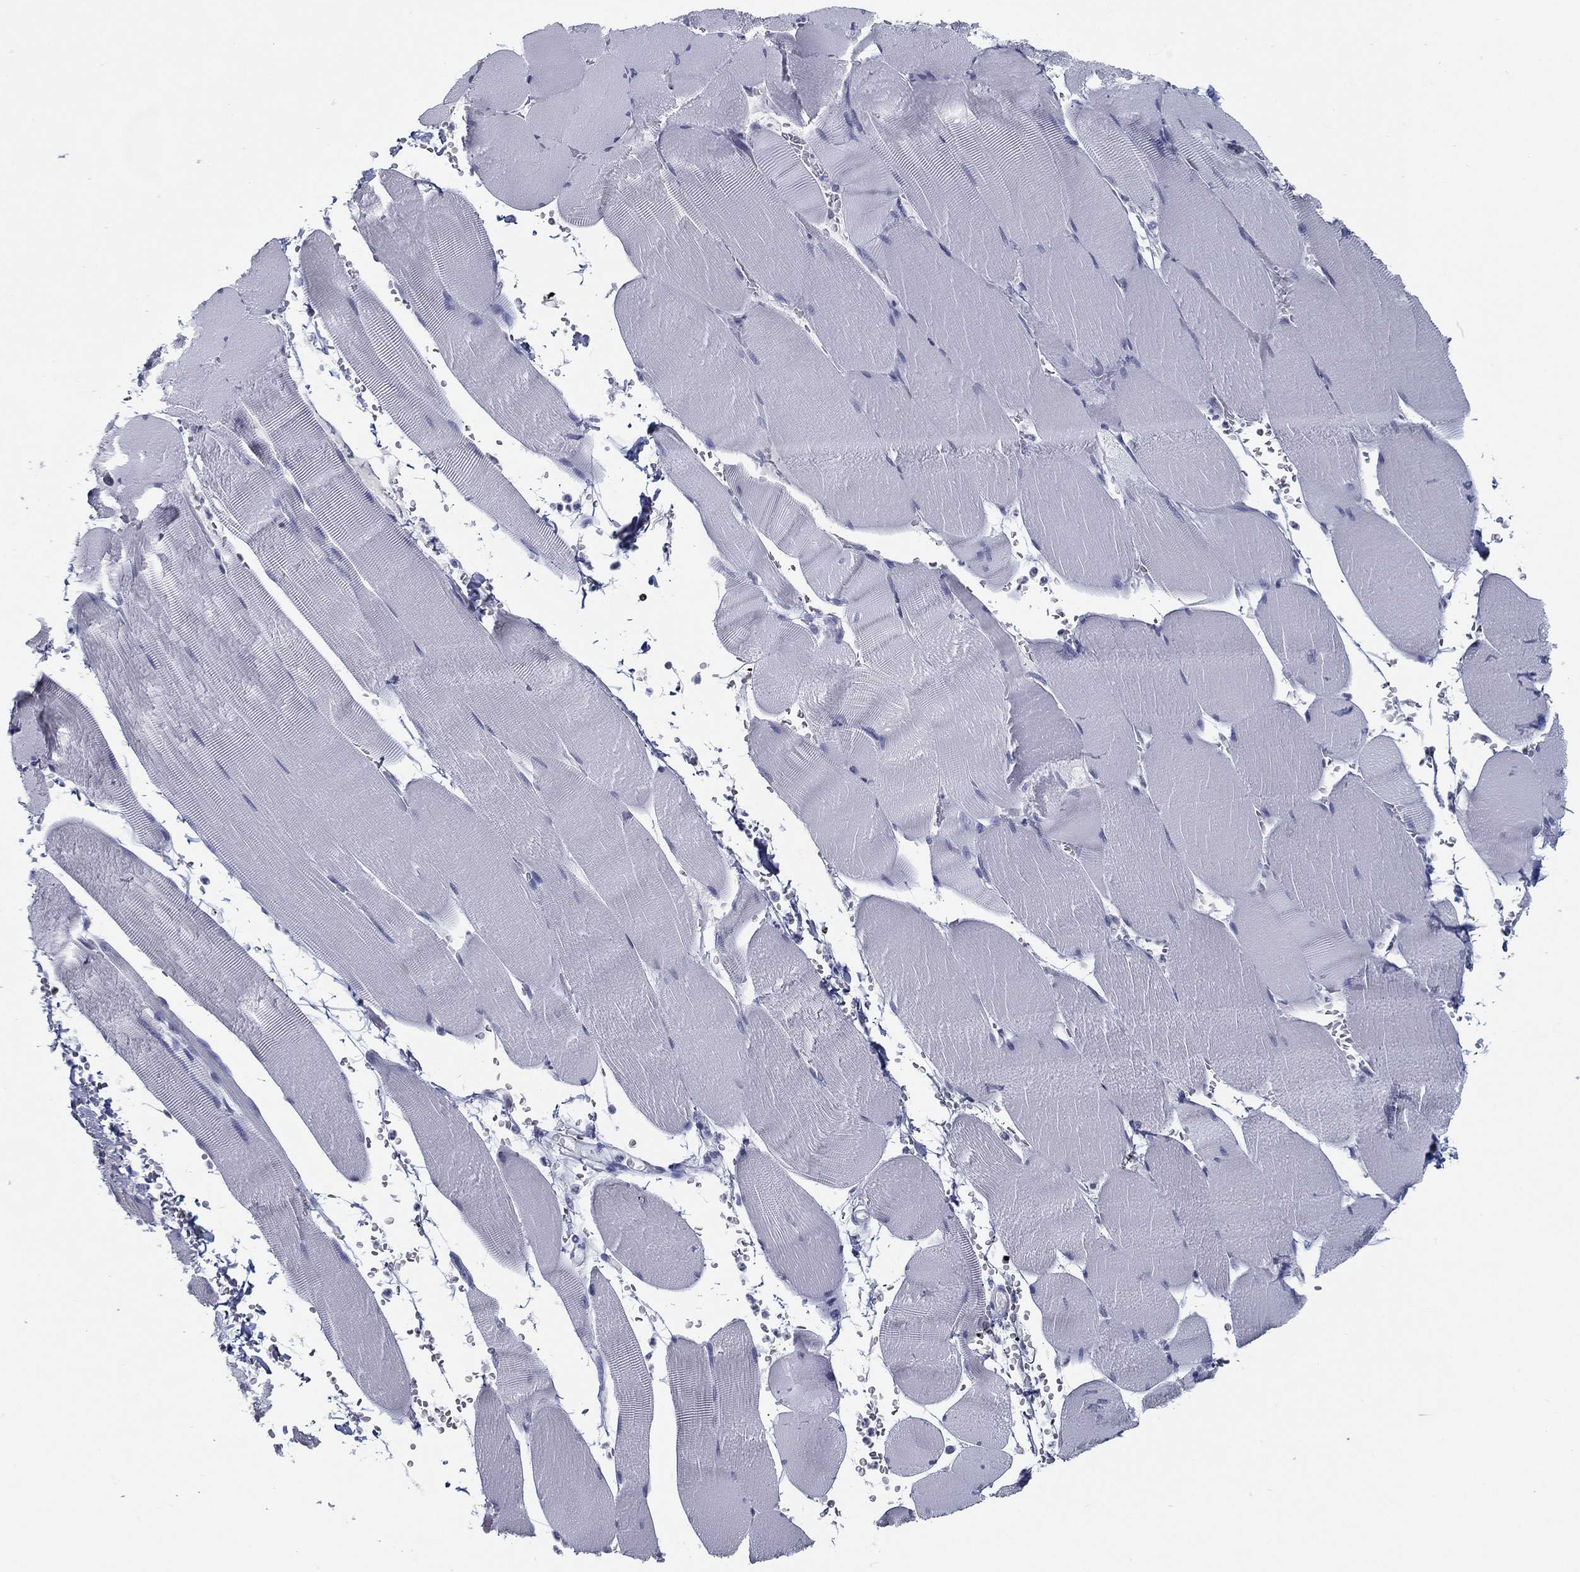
{"staining": {"intensity": "negative", "quantity": "none", "location": "none"}, "tissue": "skeletal muscle", "cell_type": "Myocytes", "image_type": "normal", "snomed": [{"axis": "morphology", "description": "Normal tissue, NOS"}, {"axis": "topography", "description": "Skeletal muscle"}], "caption": "Immunohistochemical staining of benign skeletal muscle demonstrates no significant positivity in myocytes.", "gene": "PYHIN1", "patient": {"sex": "male", "age": 56}}